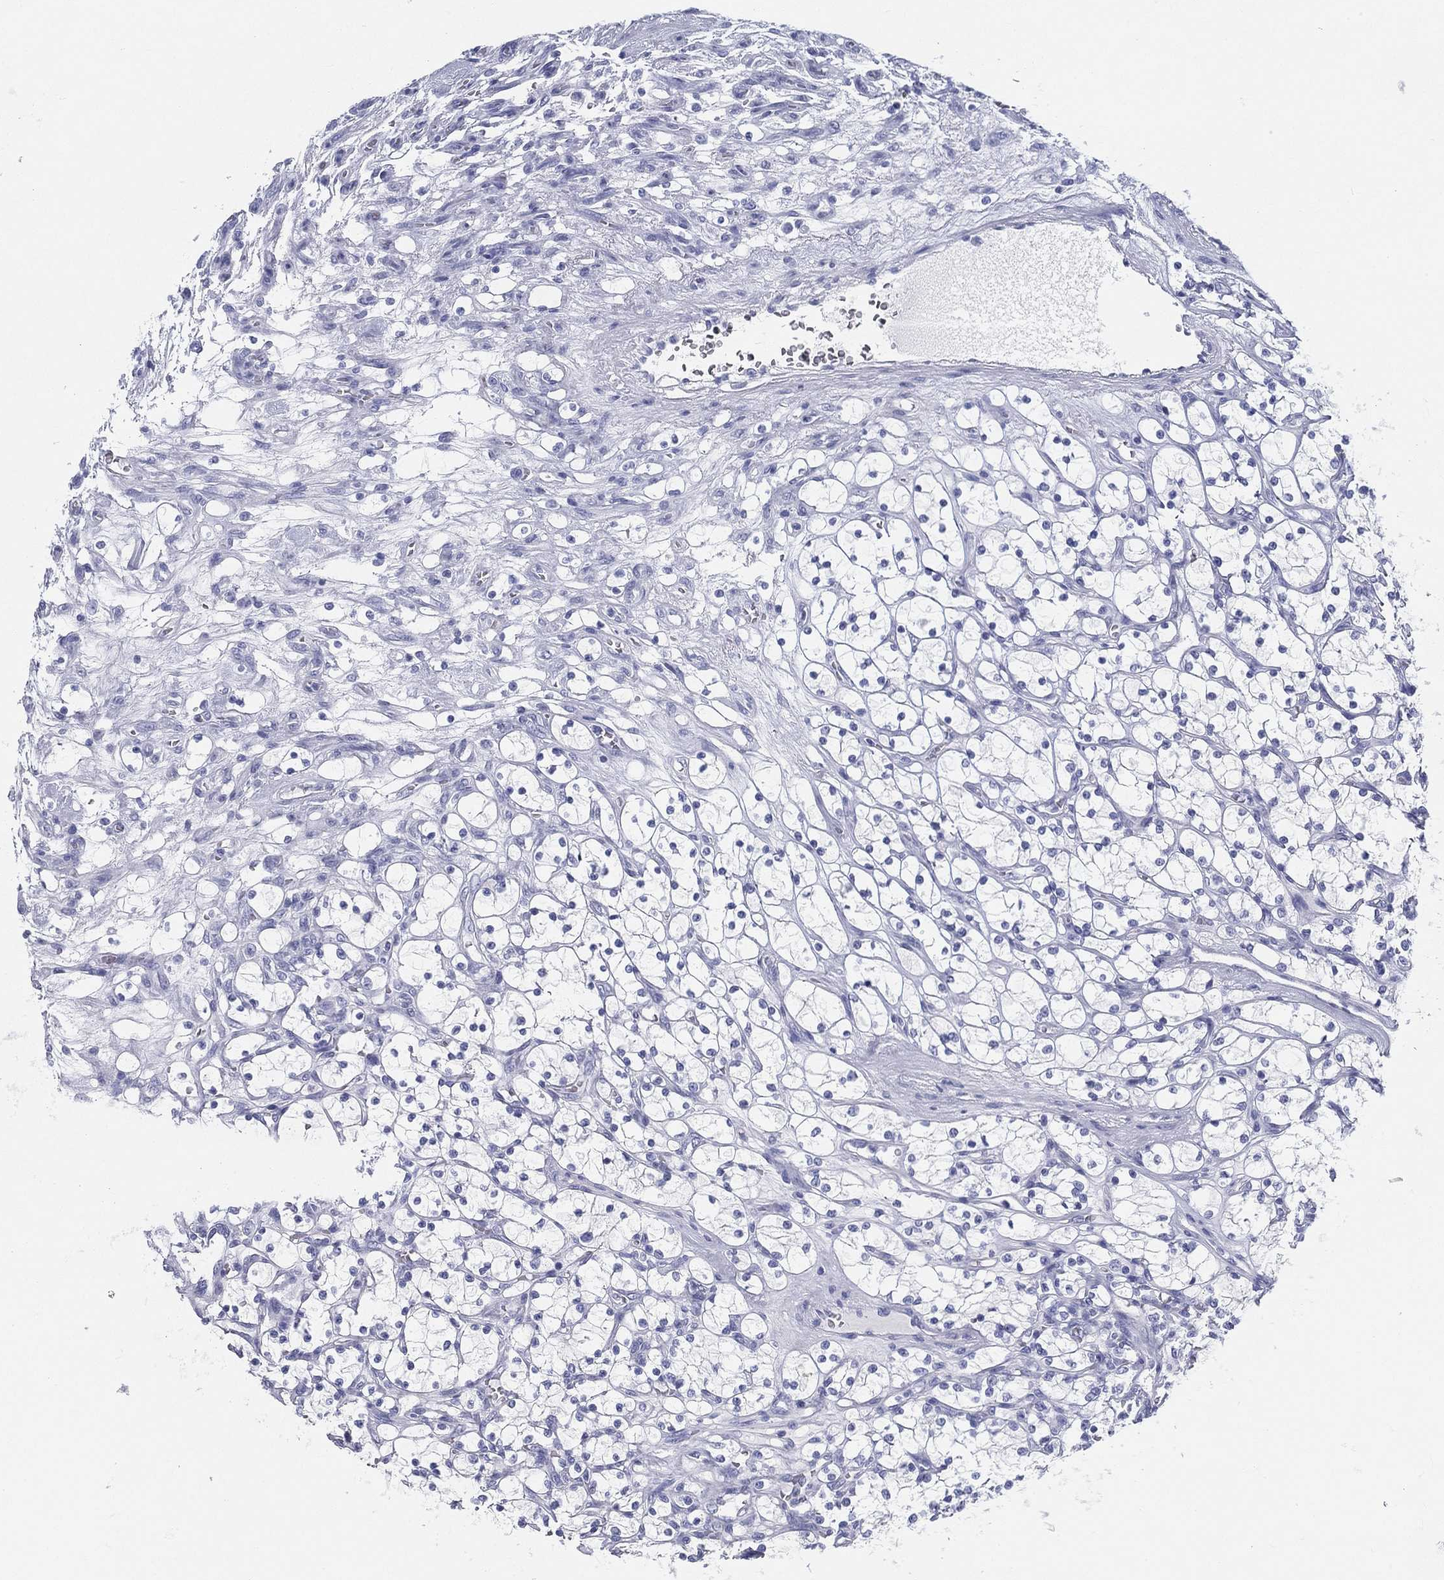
{"staining": {"intensity": "negative", "quantity": "none", "location": "none"}, "tissue": "renal cancer", "cell_type": "Tumor cells", "image_type": "cancer", "snomed": [{"axis": "morphology", "description": "Adenocarcinoma, NOS"}, {"axis": "topography", "description": "Kidney"}], "caption": "This is a photomicrograph of IHC staining of renal cancer (adenocarcinoma), which shows no staining in tumor cells. Brightfield microscopy of immunohistochemistry stained with DAB (brown) and hematoxylin (blue), captured at high magnification.", "gene": "ATP1B2", "patient": {"sex": "female", "age": 69}}